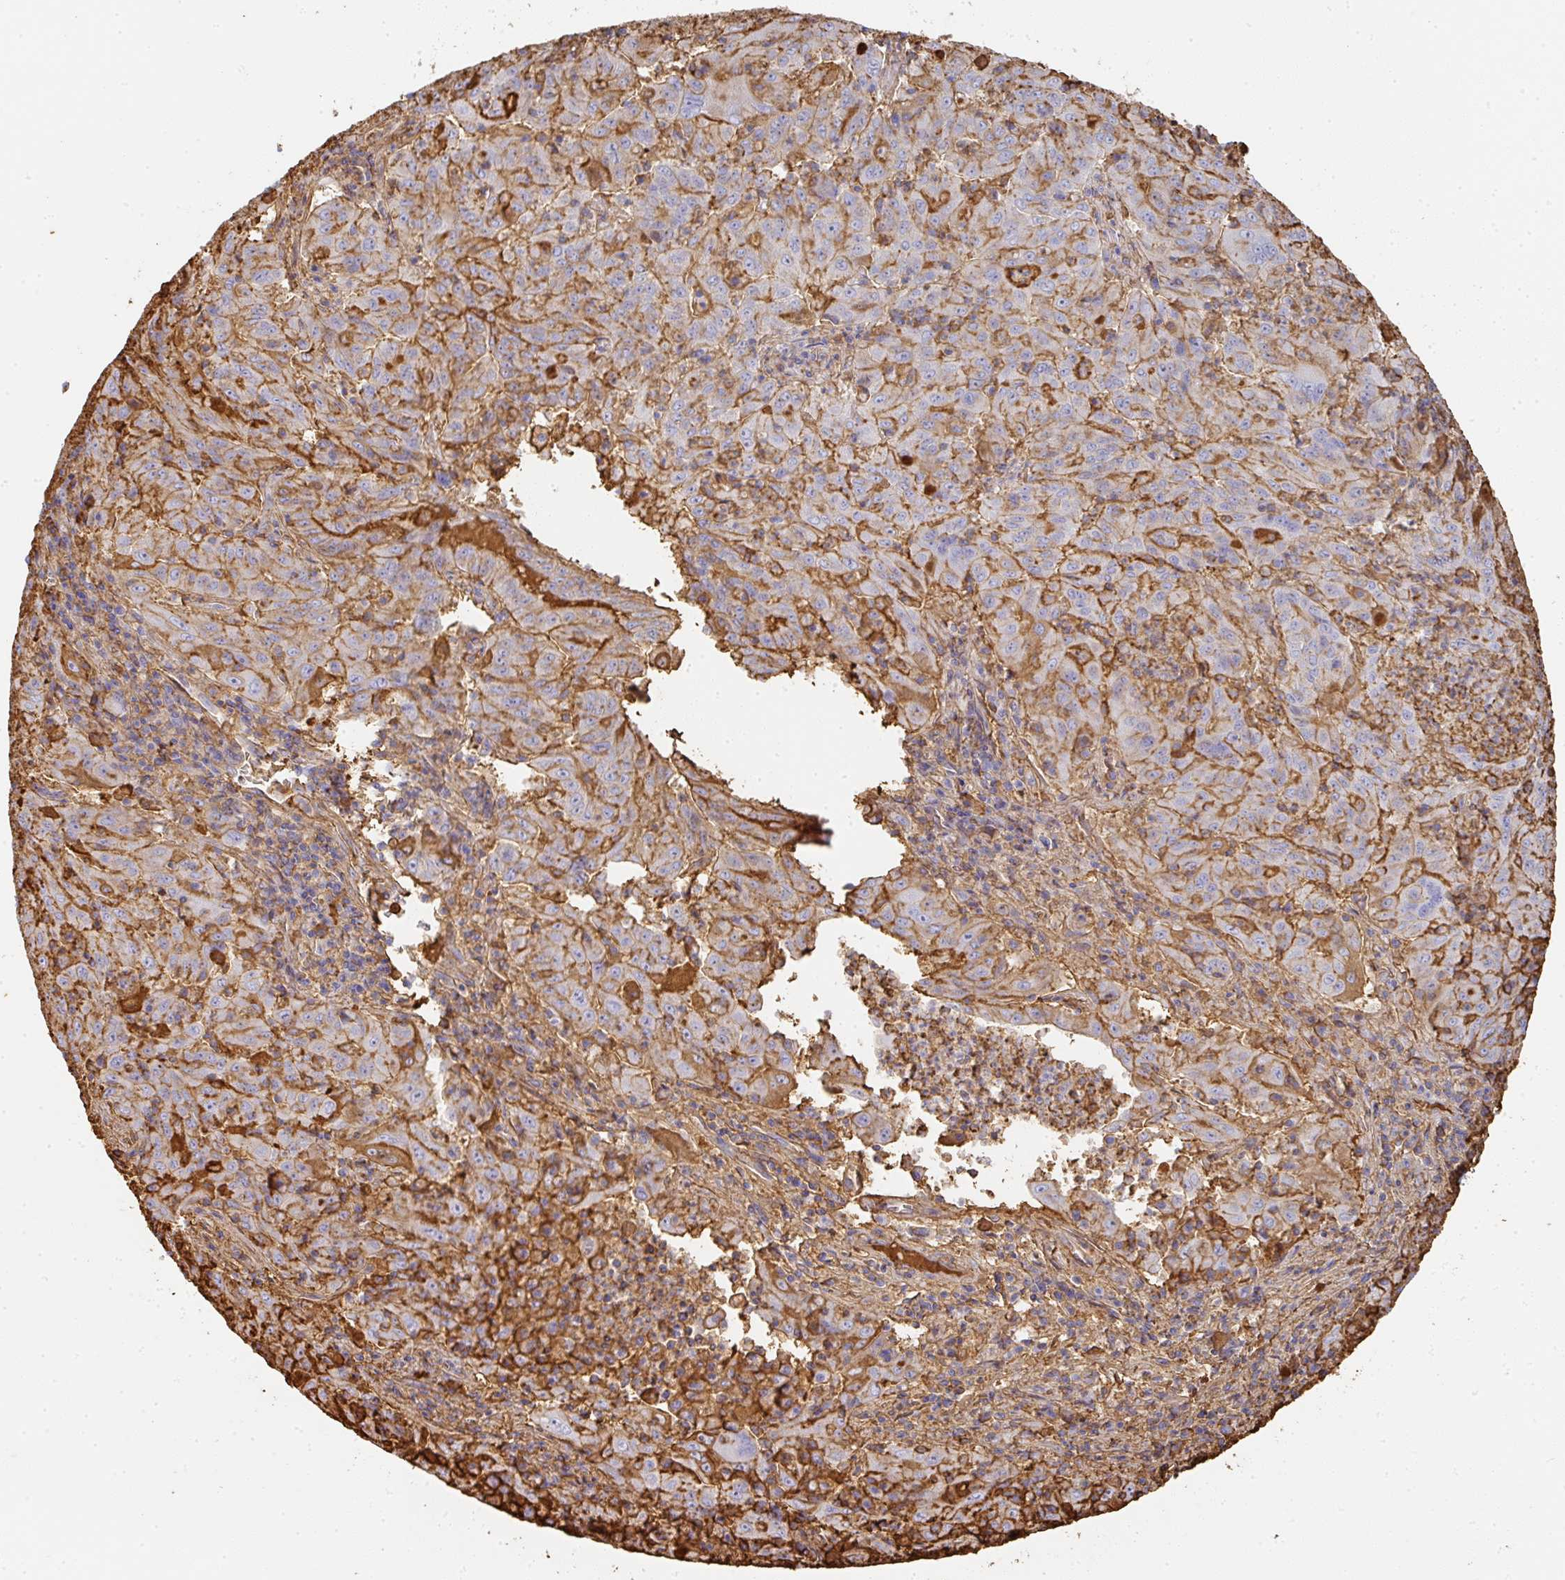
{"staining": {"intensity": "moderate", "quantity": "<25%", "location": "cytoplasmic/membranous"}, "tissue": "pancreatic cancer", "cell_type": "Tumor cells", "image_type": "cancer", "snomed": [{"axis": "morphology", "description": "Adenocarcinoma, NOS"}, {"axis": "topography", "description": "Pancreas"}], "caption": "Immunohistochemical staining of adenocarcinoma (pancreatic) demonstrates low levels of moderate cytoplasmic/membranous protein positivity in about <25% of tumor cells.", "gene": "ALB", "patient": {"sex": "male", "age": 63}}